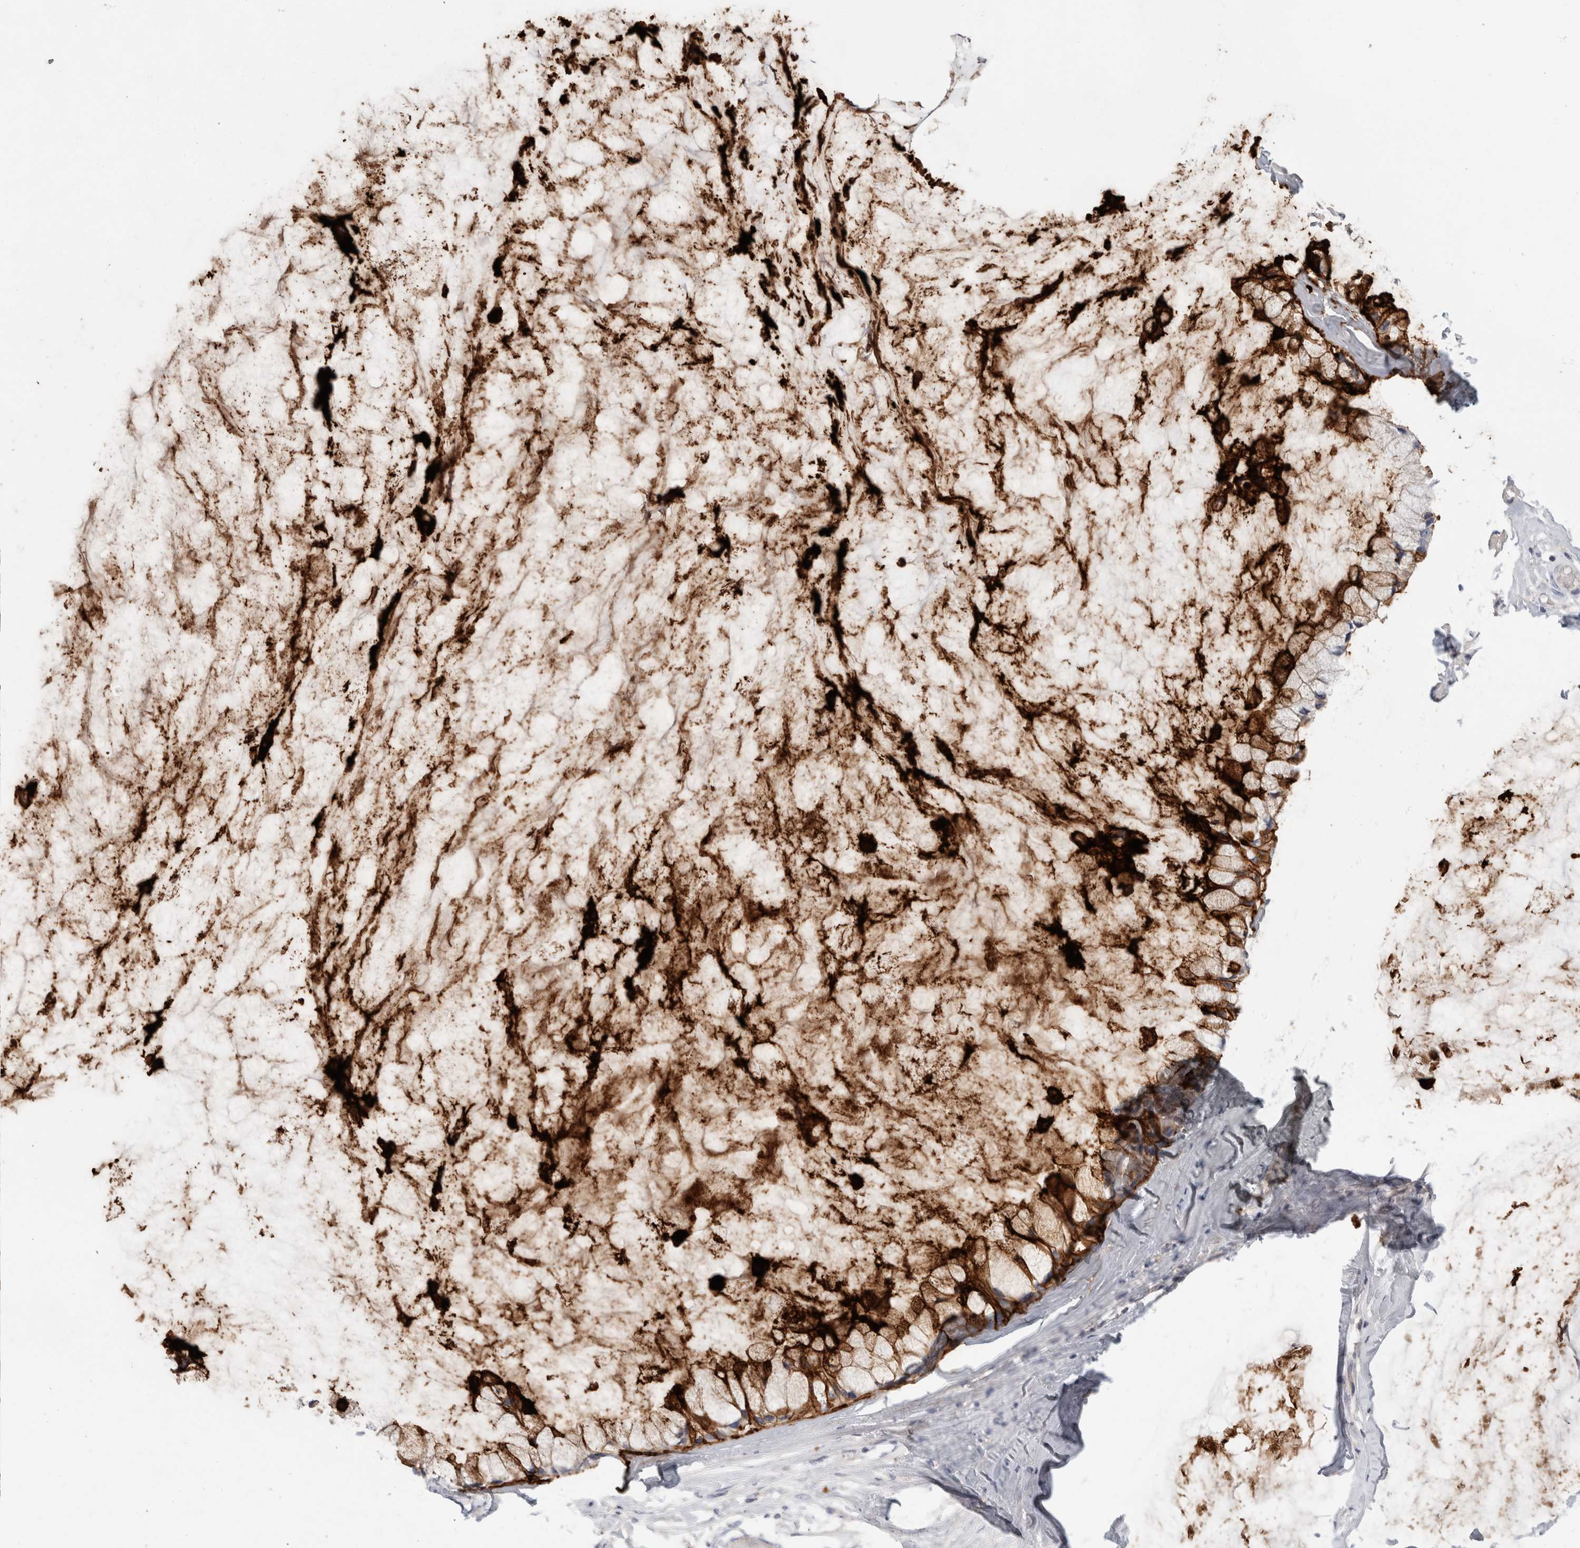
{"staining": {"intensity": "moderate", "quantity": "<25%", "location": "cytoplasmic/membranous"}, "tissue": "ovarian cancer", "cell_type": "Tumor cells", "image_type": "cancer", "snomed": [{"axis": "morphology", "description": "Cystadenocarcinoma, mucinous, NOS"}, {"axis": "topography", "description": "Ovary"}], "caption": "A brown stain labels moderate cytoplasmic/membranous expression of a protein in ovarian cancer (mucinous cystadenocarcinoma) tumor cells.", "gene": "CD55", "patient": {"sex": "female", "age": 39}}